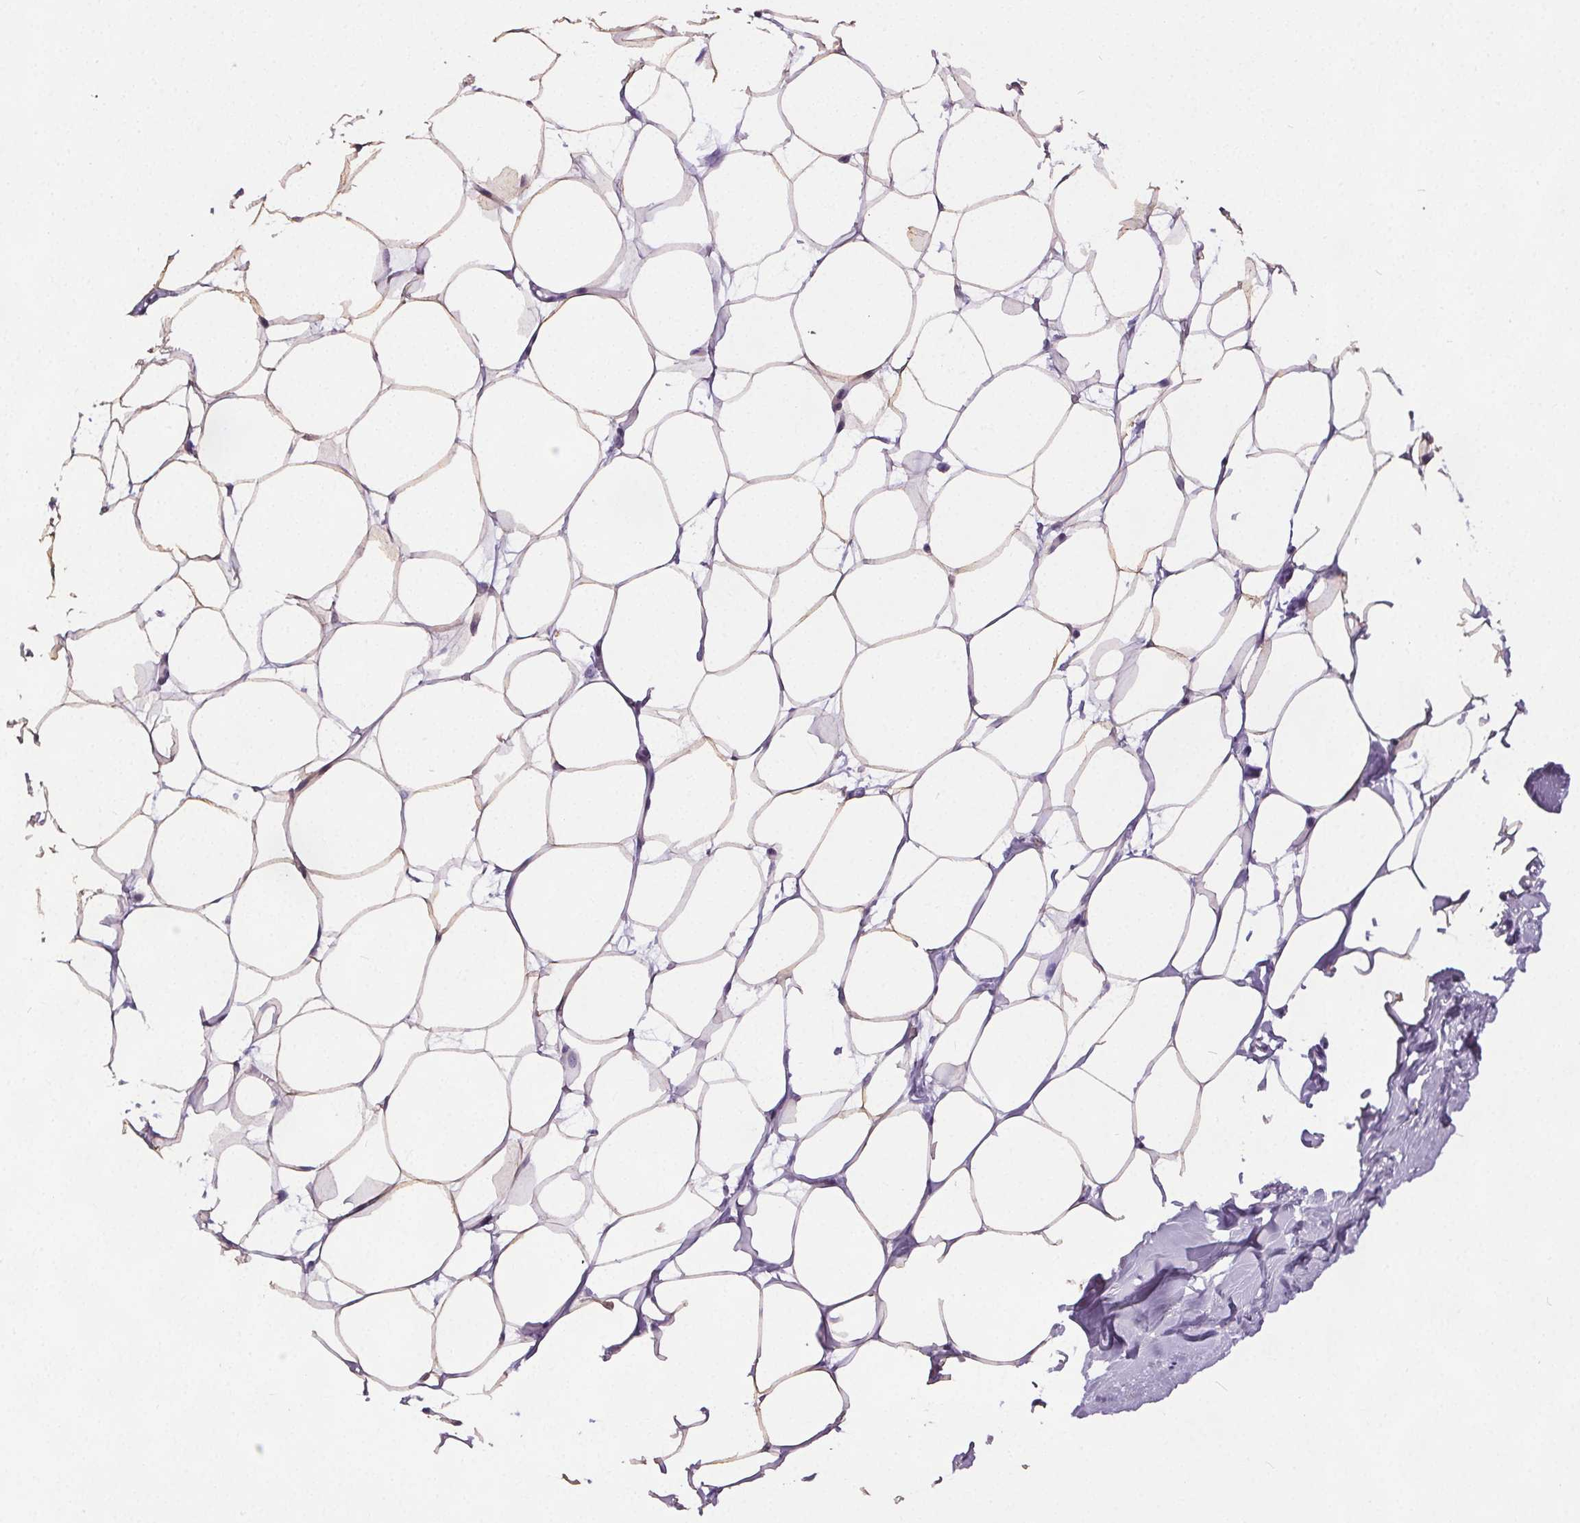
{"staining": {"intensity": "moderate", "quantity": "25%-75%", "location": "cytoplasmic/membranous"}, "tissue": "breast", "cell_type": "Adipocytes", "image_type": "normal", "snomed": [{"axis": "morphology", "description": "Normal tissue, NOS"}, {"axis": "topography", "description": "Breast"}], "caption": "The histopathology image shows immunohistochemical staining of unremarkable breast. There is moderate cytoplasmic/membranous positivity is seen in approximately 25%-75% of adipocytes.", "gene": "GPIHBP1", "patient": {"sex": "female", "age": 27}}